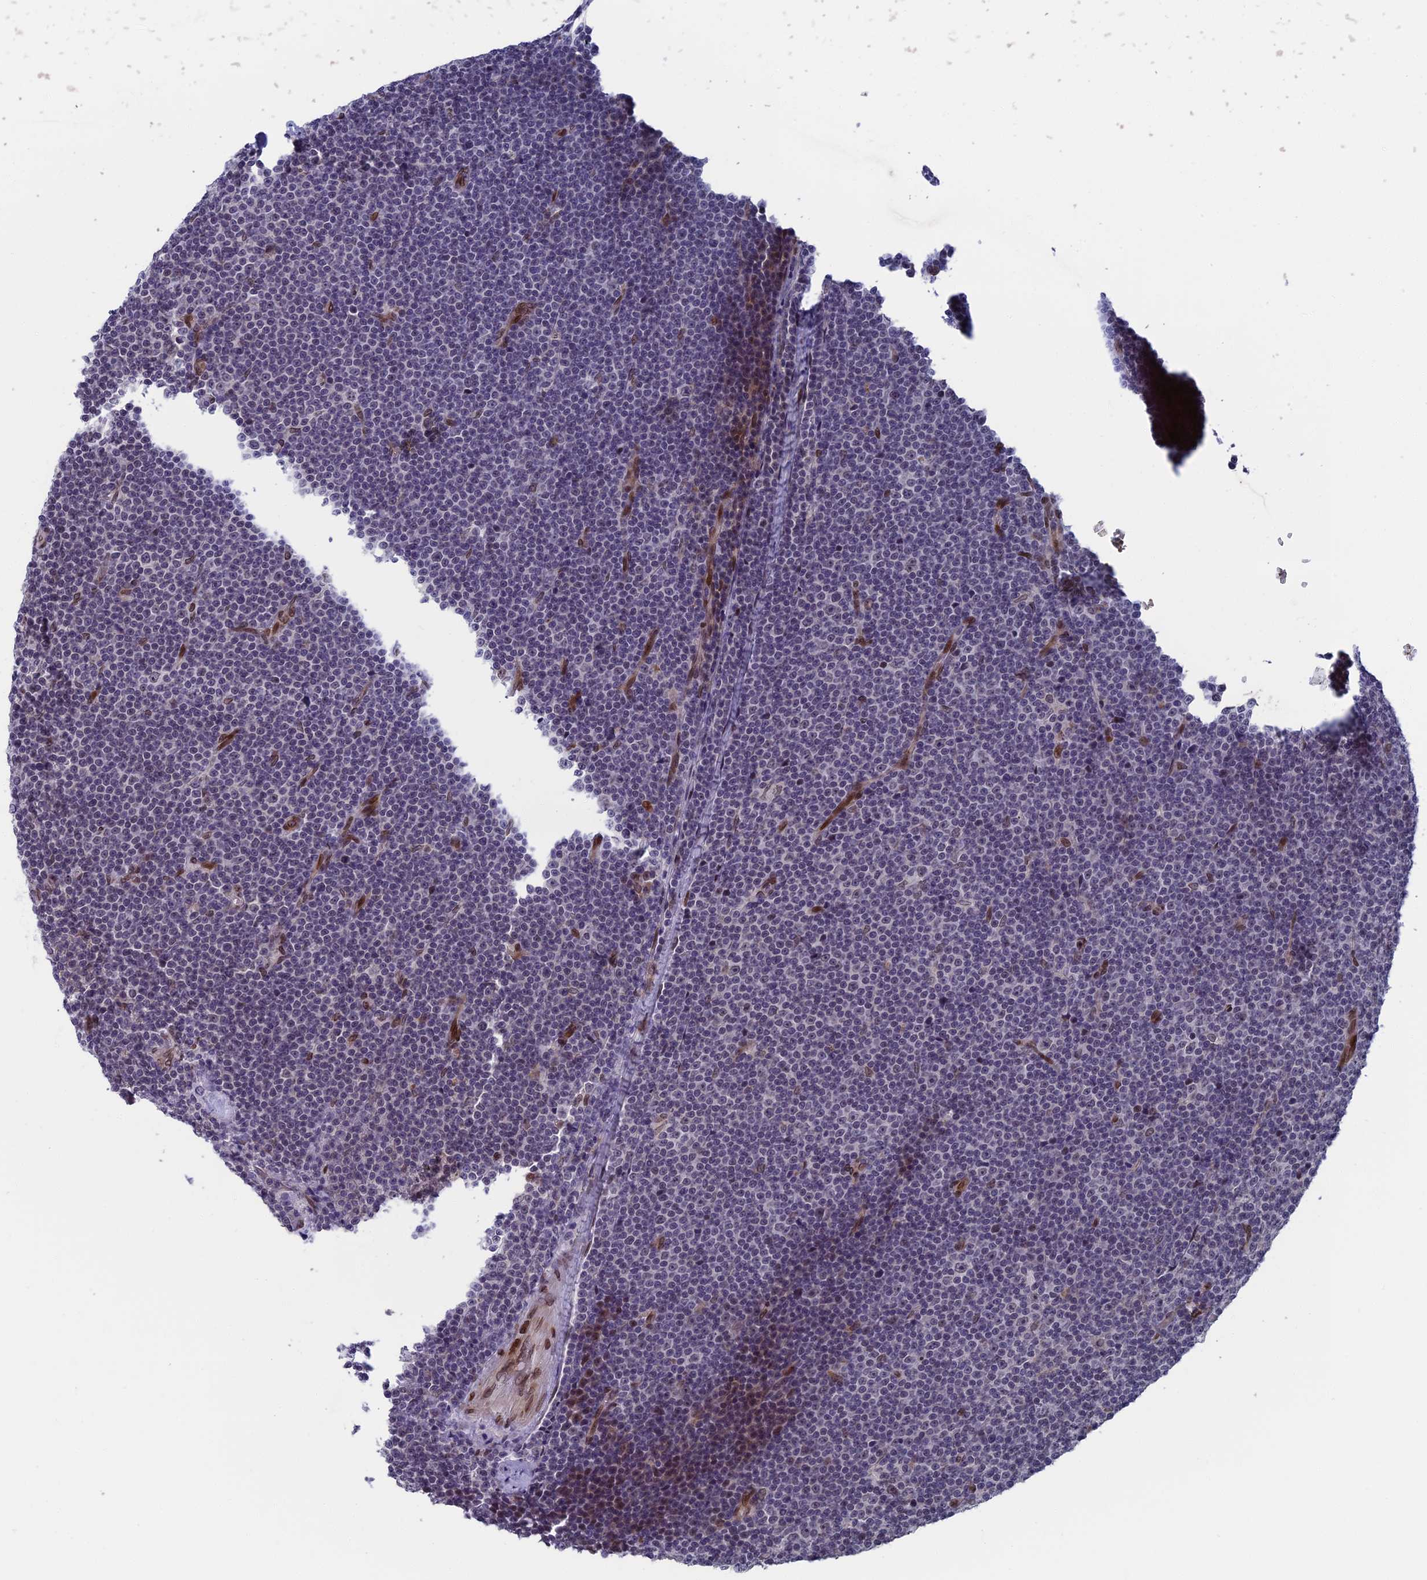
{"staining": {"intensity": "weak", "quantity": "<25%", "location": "nuclear"}, "tissue": "lymphoma", "cell_type": "Tumor cells", "image_type": "cancer", "snomed": [{"axis": "morphology", "description": "Malignant lymphoma, non-Hodgkin's type, Low grade"}, {"axis": "topography", "description": "Lymph node"}], "caption": "Immunohistochemistry (IHC) image of neoplastic tissue: malignant lymphoma, non-Hodgkin's type (low-grade) stained with DAB reveals no significant protein staining in tumor cells.", "gene": "GPSM1", "patient": {"sex": "female", "age": 67}}